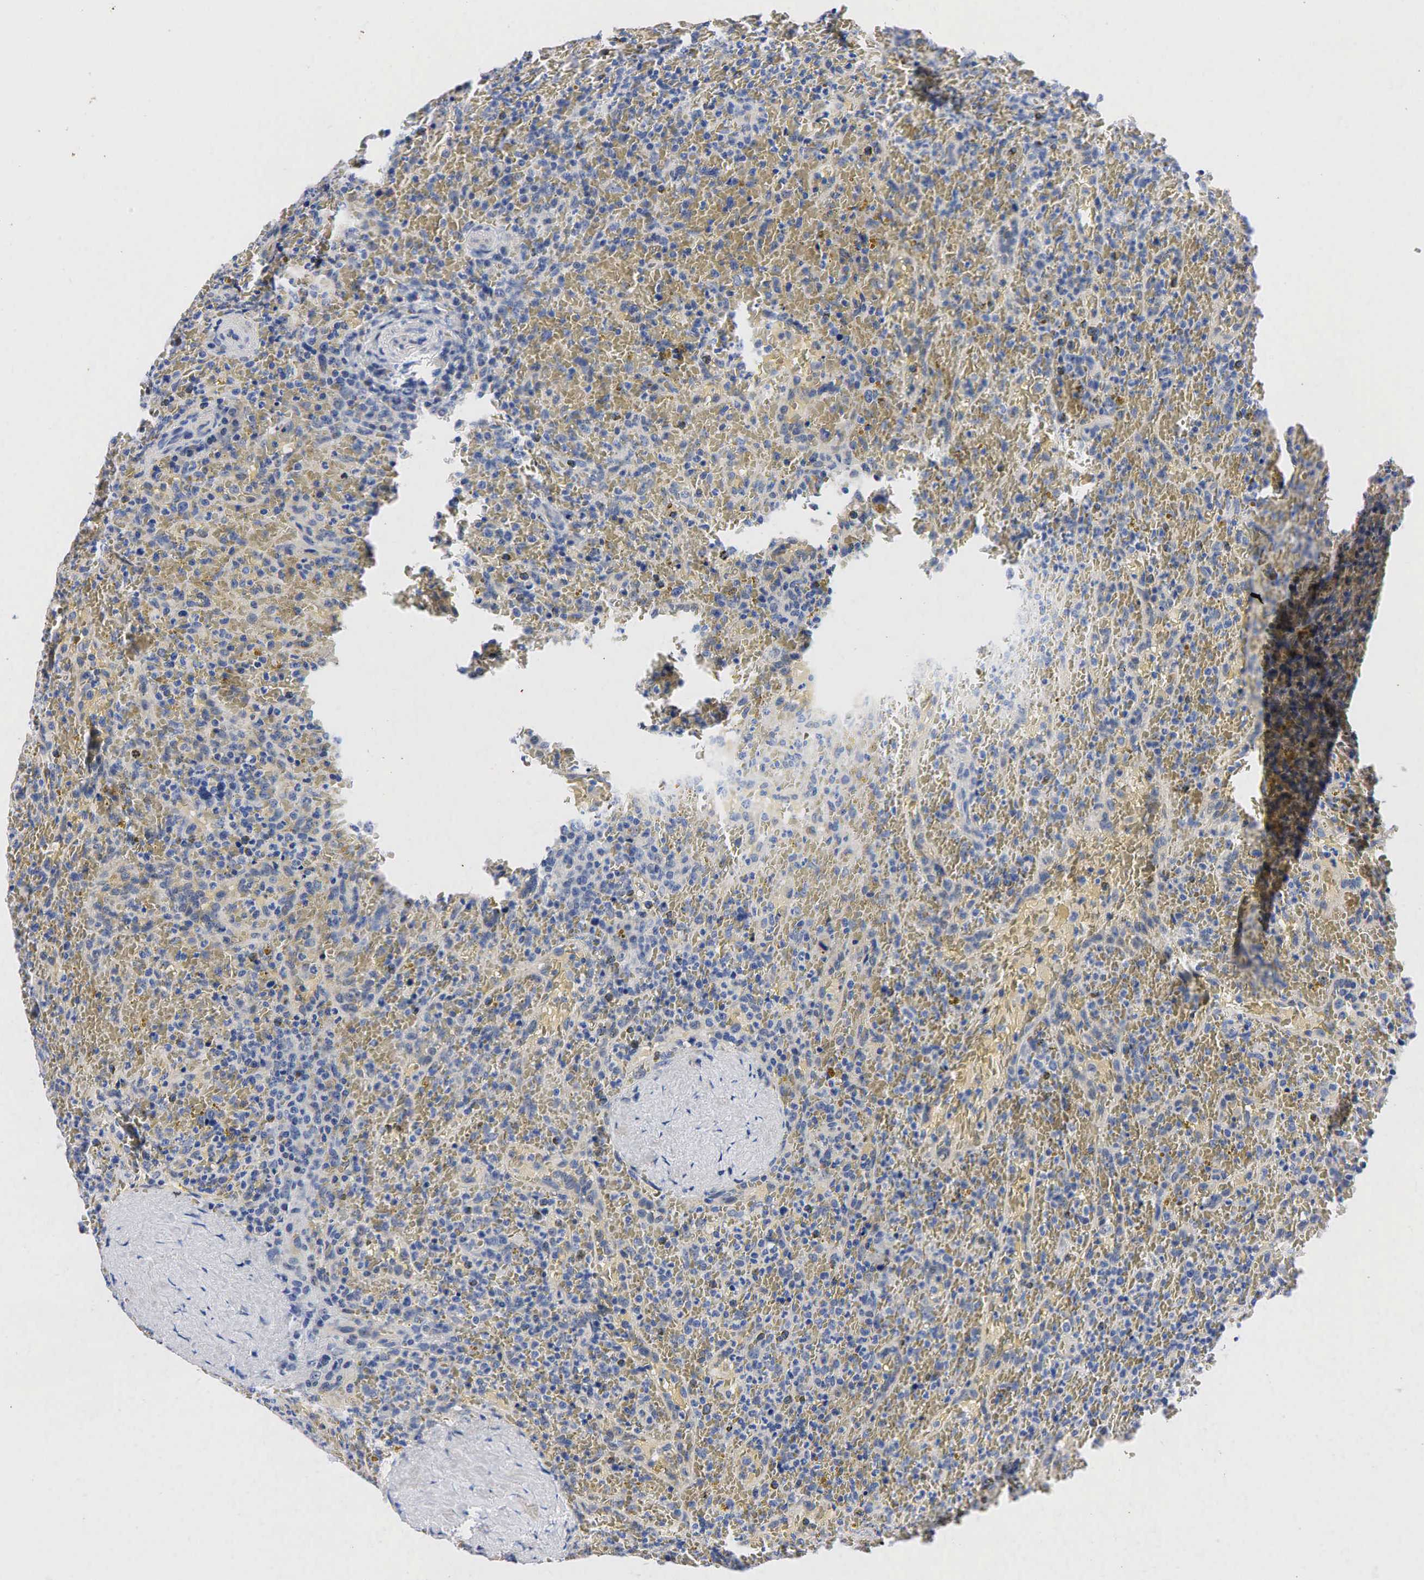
{"staining": {"intensity": "negative", "quantity": "none", "location": "none"}, "tissue": "lymphoma", "cell_type": "Tumor cells", "image_type": "cancer", "snomed": [{"axis": "morphology", "description": "Malignant lymphoma, non-Hodgkin's type, High grade"}, {"axis": "topography", "description": "Spleen"}, {"axis": "topography", "description": "Lymph node"}], "caption": "Immunohistochemical staining of lymphoma reveals no significant staining in tumor cells.", "gene": "PGR", "patient": {"sex": "female", "age": 70}}